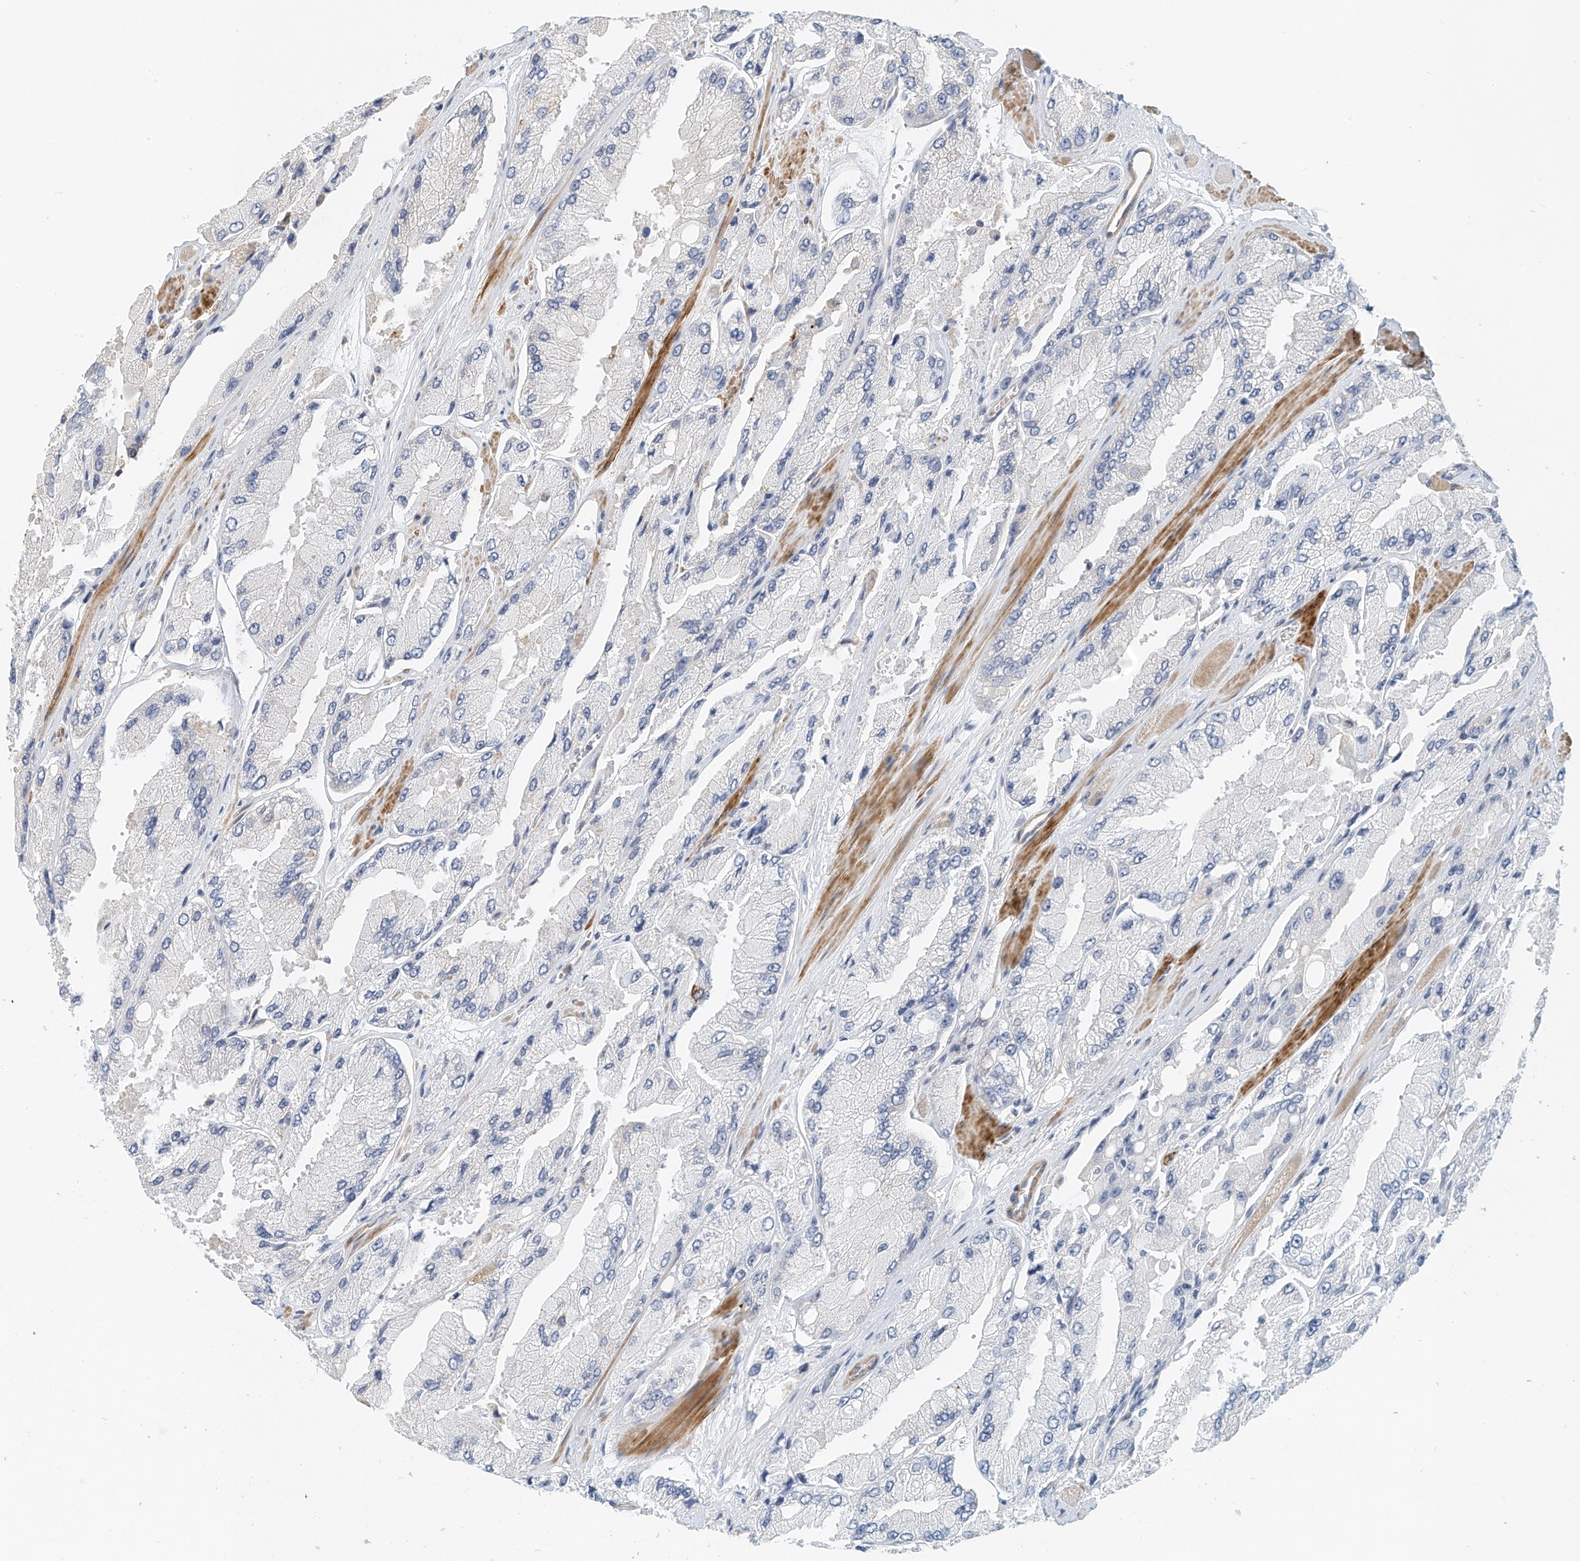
{"staining": {"intensity": "negative", "quantity": "none", "location": "none"}, "tissue": "prostate cancer", "cell_type": "Tumor cells", "image_type": "cancer", "snomed": [{"axis": "morphology", "description": "Adenocarcinoma, High grade"}, {"axis": "topography", "description": "Prostate"}], "caption": "IHC photomicrograph of neoplastic tissue: human prostate cancer stained with DAB (3,3'-diaminobenzidine) exhibits no significant protein staining in tumor cells. (IHC, brightfield microscopy, high magnification).", "gene": "MICAL1", "patient": {"sex": "male", "age": 58}}